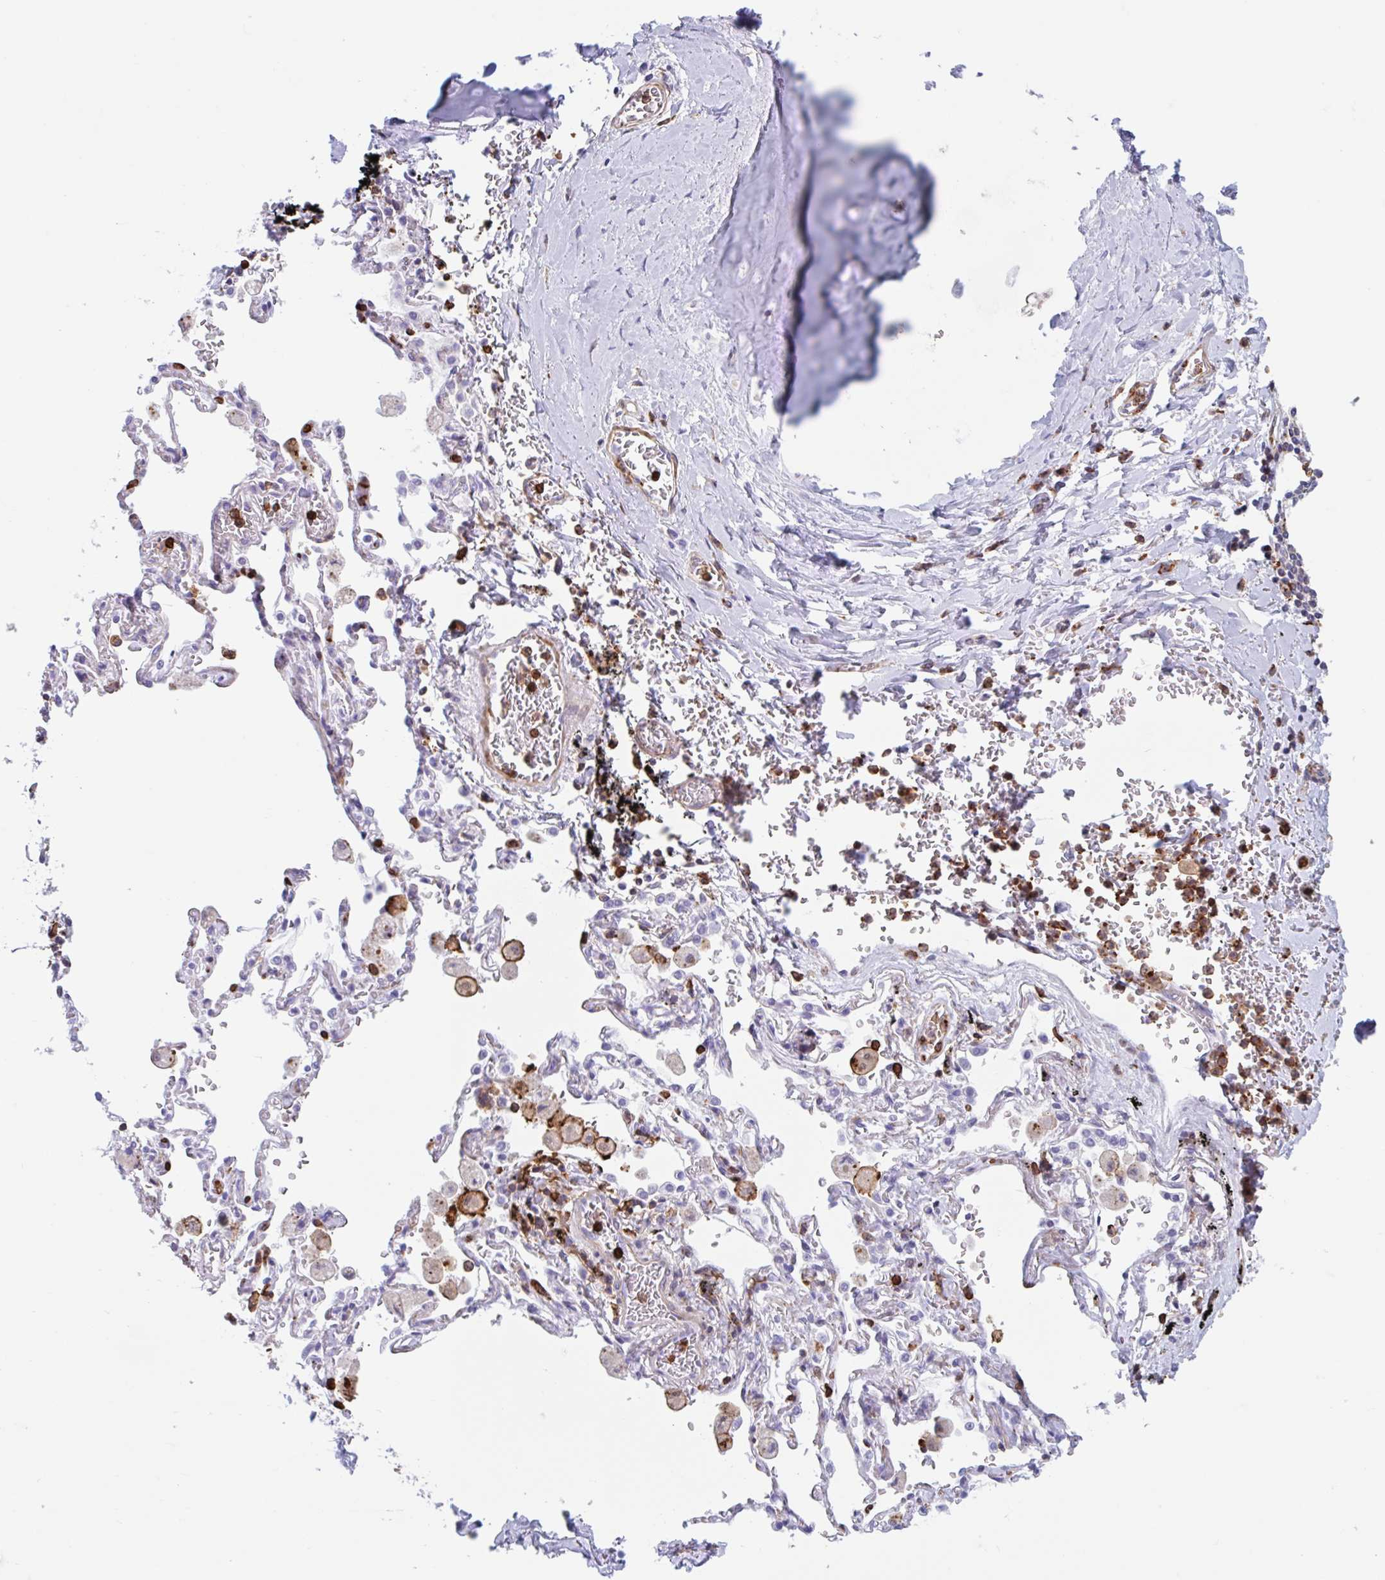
{"staining": {"intensity": "negative", "quantity": "none", "location": "none"}, "tissue": "adipose tissue", "cell_type": "Adipocytes", "image_type": "normal", "snomed": [{"axis": "morphology", "description": "Normal tissue, NOS"}, {"axis": "morphology", "description": "Degeneration, NOS"}, {"axis": "topography", "description": "Cartilage tissue"}, {"axis": "topography", "description": "Lung"}], "caption": "An IHC photomicrograph of benign adipose tissue is shown. There is no staining in adipocytes of adipose tissue.", "gene": "EFHD1", "patient": {"sex": "female", "age": 61}}